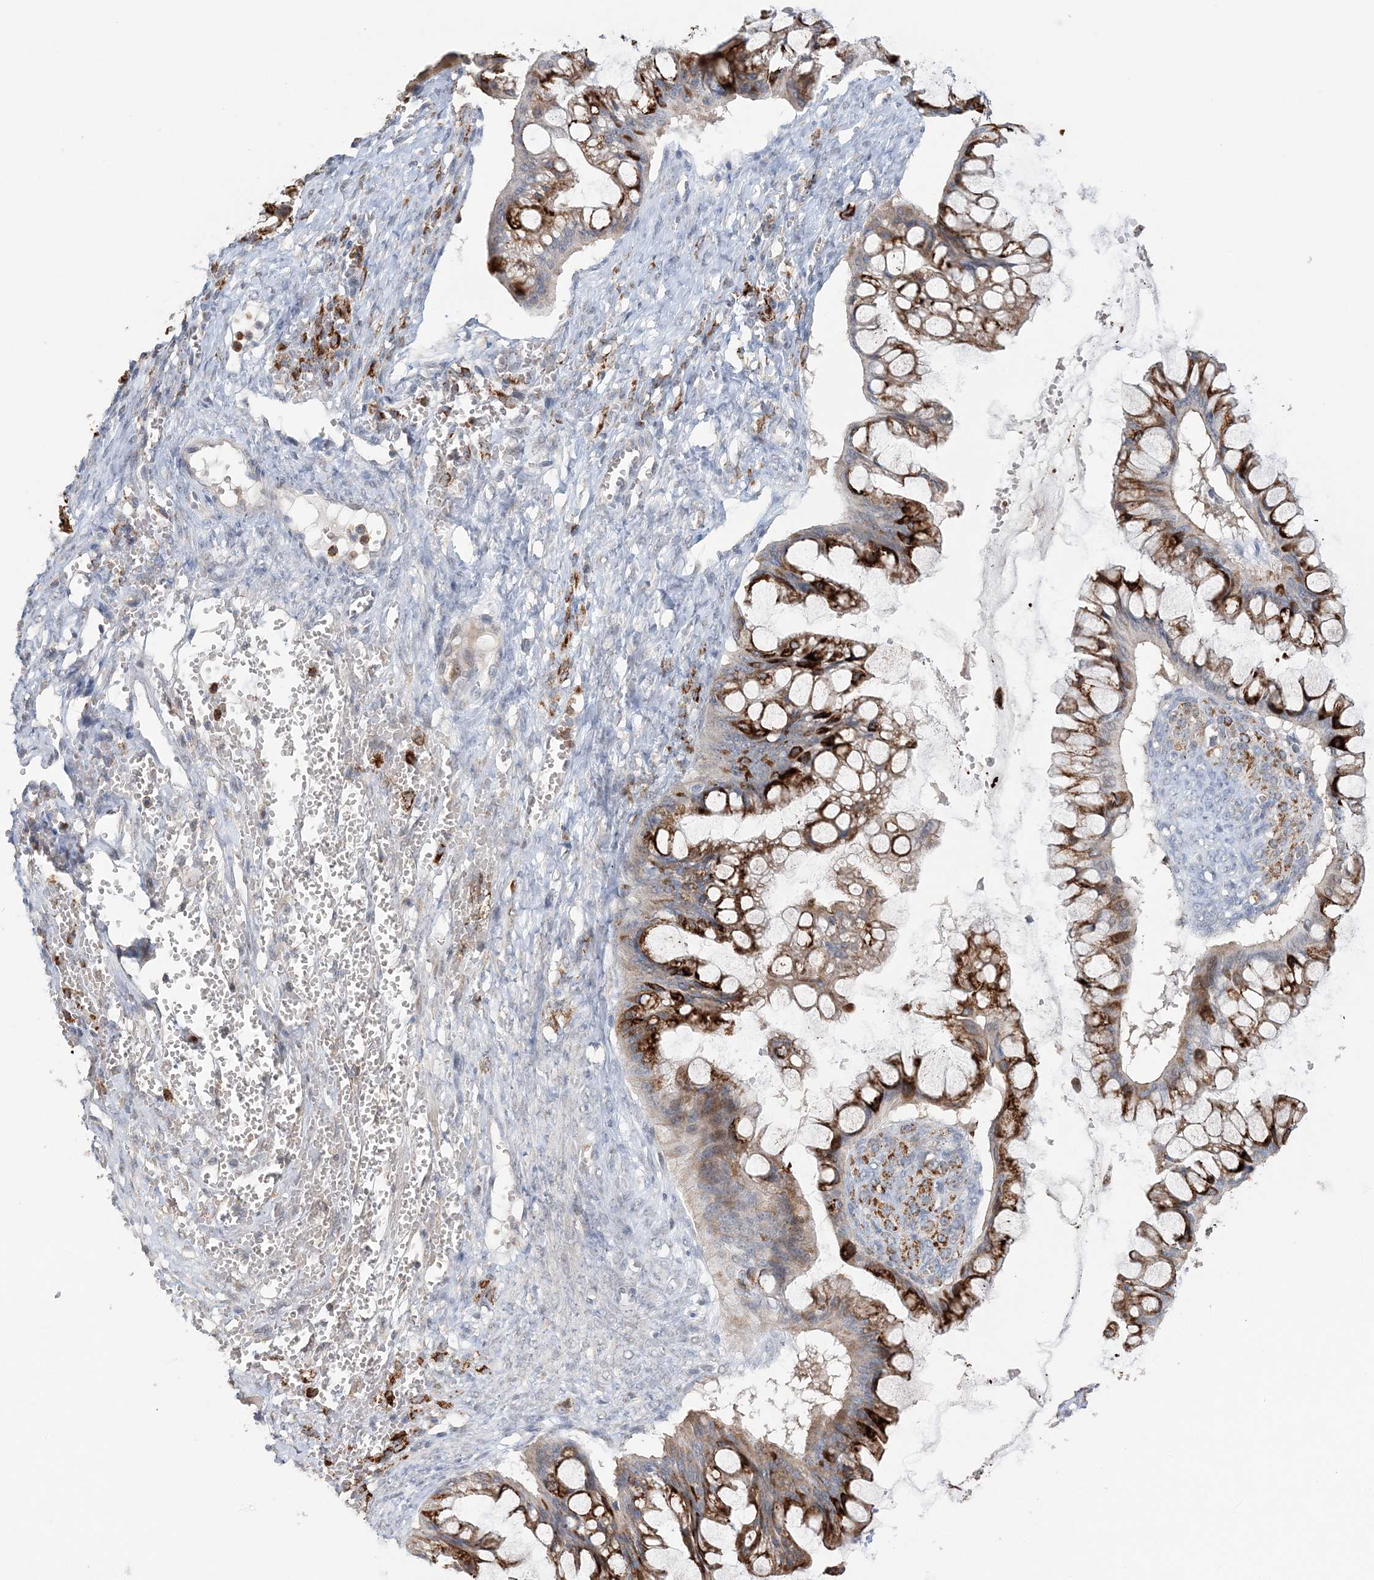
{"staining": {"intensity": "strong", "quantity": "25%-75%", "location": "cytoplasmic/membranous"}, "tissue": "ovarian cancer", "cell_type": "Tumor cells", "image_type": "cancer", "snomed": [{"axis": "morphology", "description": "Cystadenocarcinoma, mucinous, NOS"}, {"axis": "topography", "description": "Ovary"}], "caption": "IHC photomicrograph of neoplastic tissue: human ovarian mucinous cystadenocarcinoma stained using IHC shows high levels of strong protein expression localized specifically in the cytoplasmic/membranous of tumor cells, appearing as a cytoplasmic/membranous brown color.", "gene": "FAM110A", "patient": {"sex": "female", "age": 73}}